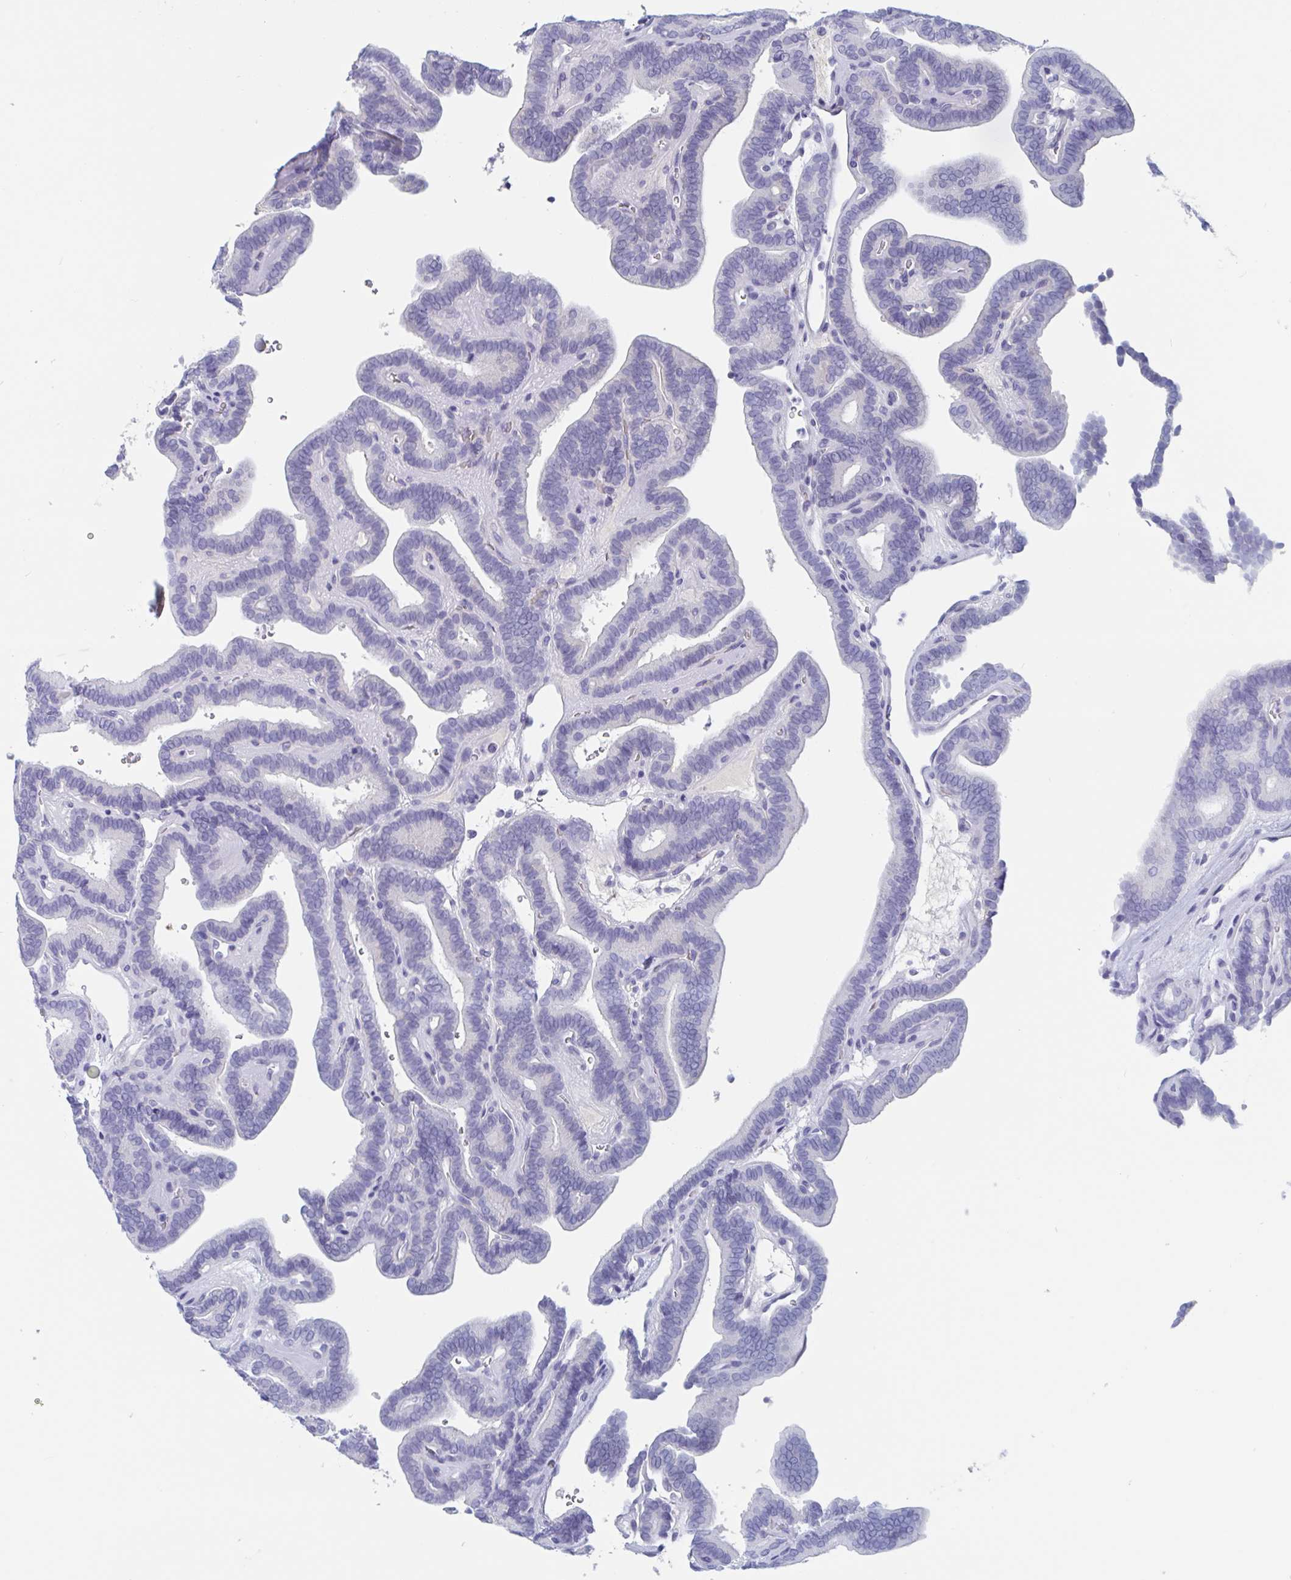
{"staining": {"intensity": "negative", "quantity": "none", "location": "none"}, "tissue": "thyroid cancer", "cell_type": "Tumor cells", "image_type": "cancer", "snomed": [{"axis": "morphology", "description": "Papillary adenocarcinoma, NOS"}, {"axis": "topography", "description": "Thyroid gland"}], "caption": "An immunohistochemistry photomicrograph of thyroid papillary adenocarcinoma is shown. There is no staining in tumor cells of thyroid papillary adenocarcinoma.", "gene": "DPEP3", "patient": {"sex": "female", "age": 21}}